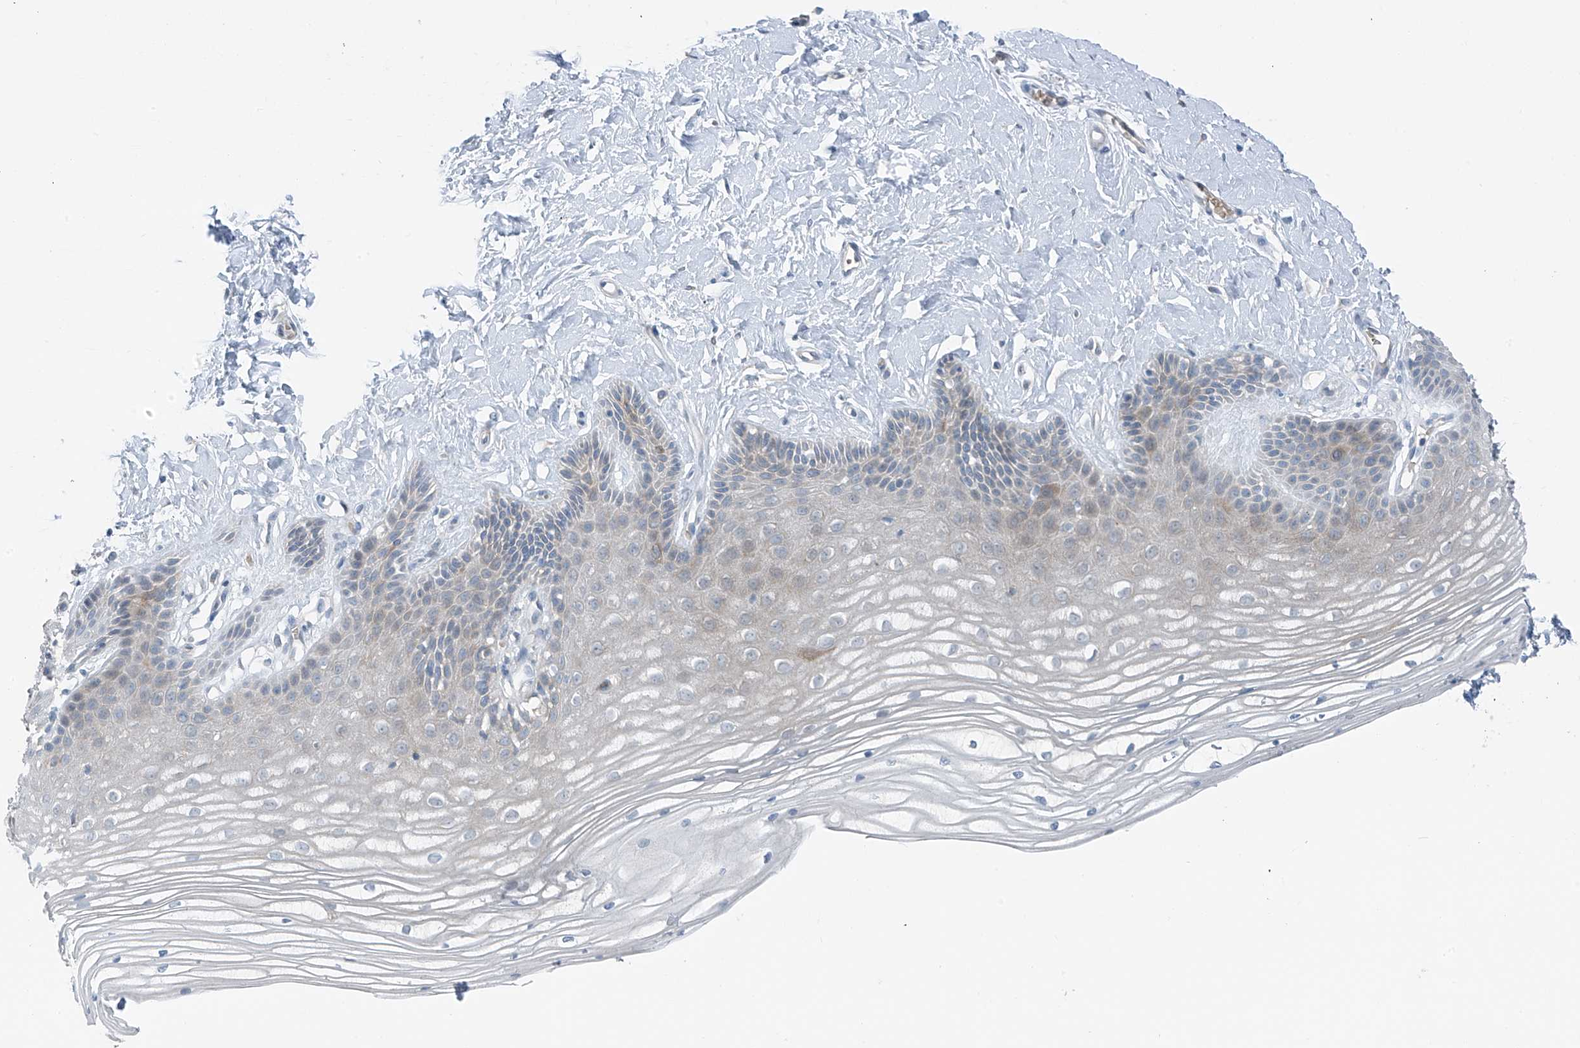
{"staining": {"intensity": "negative", "quantity": "none", "location": "none"}, "tissue": "vagina", "cell_type": "Squamous epithelial cells", "image_type": "normal", "snomed": [{"axis": "morphology", "description": "Normal tissue, NOS"}, {"axis": "topography", "description": "Vagina"}, {"axis": "topography", "description": "Cervix"}], "caption": "This is an immunohistochemistry micrograph of normal vagina. There is no staining in squamous epithelial cells.", "gene": "SLC12A6", "patient": {"sex": "female", "age": 40}}